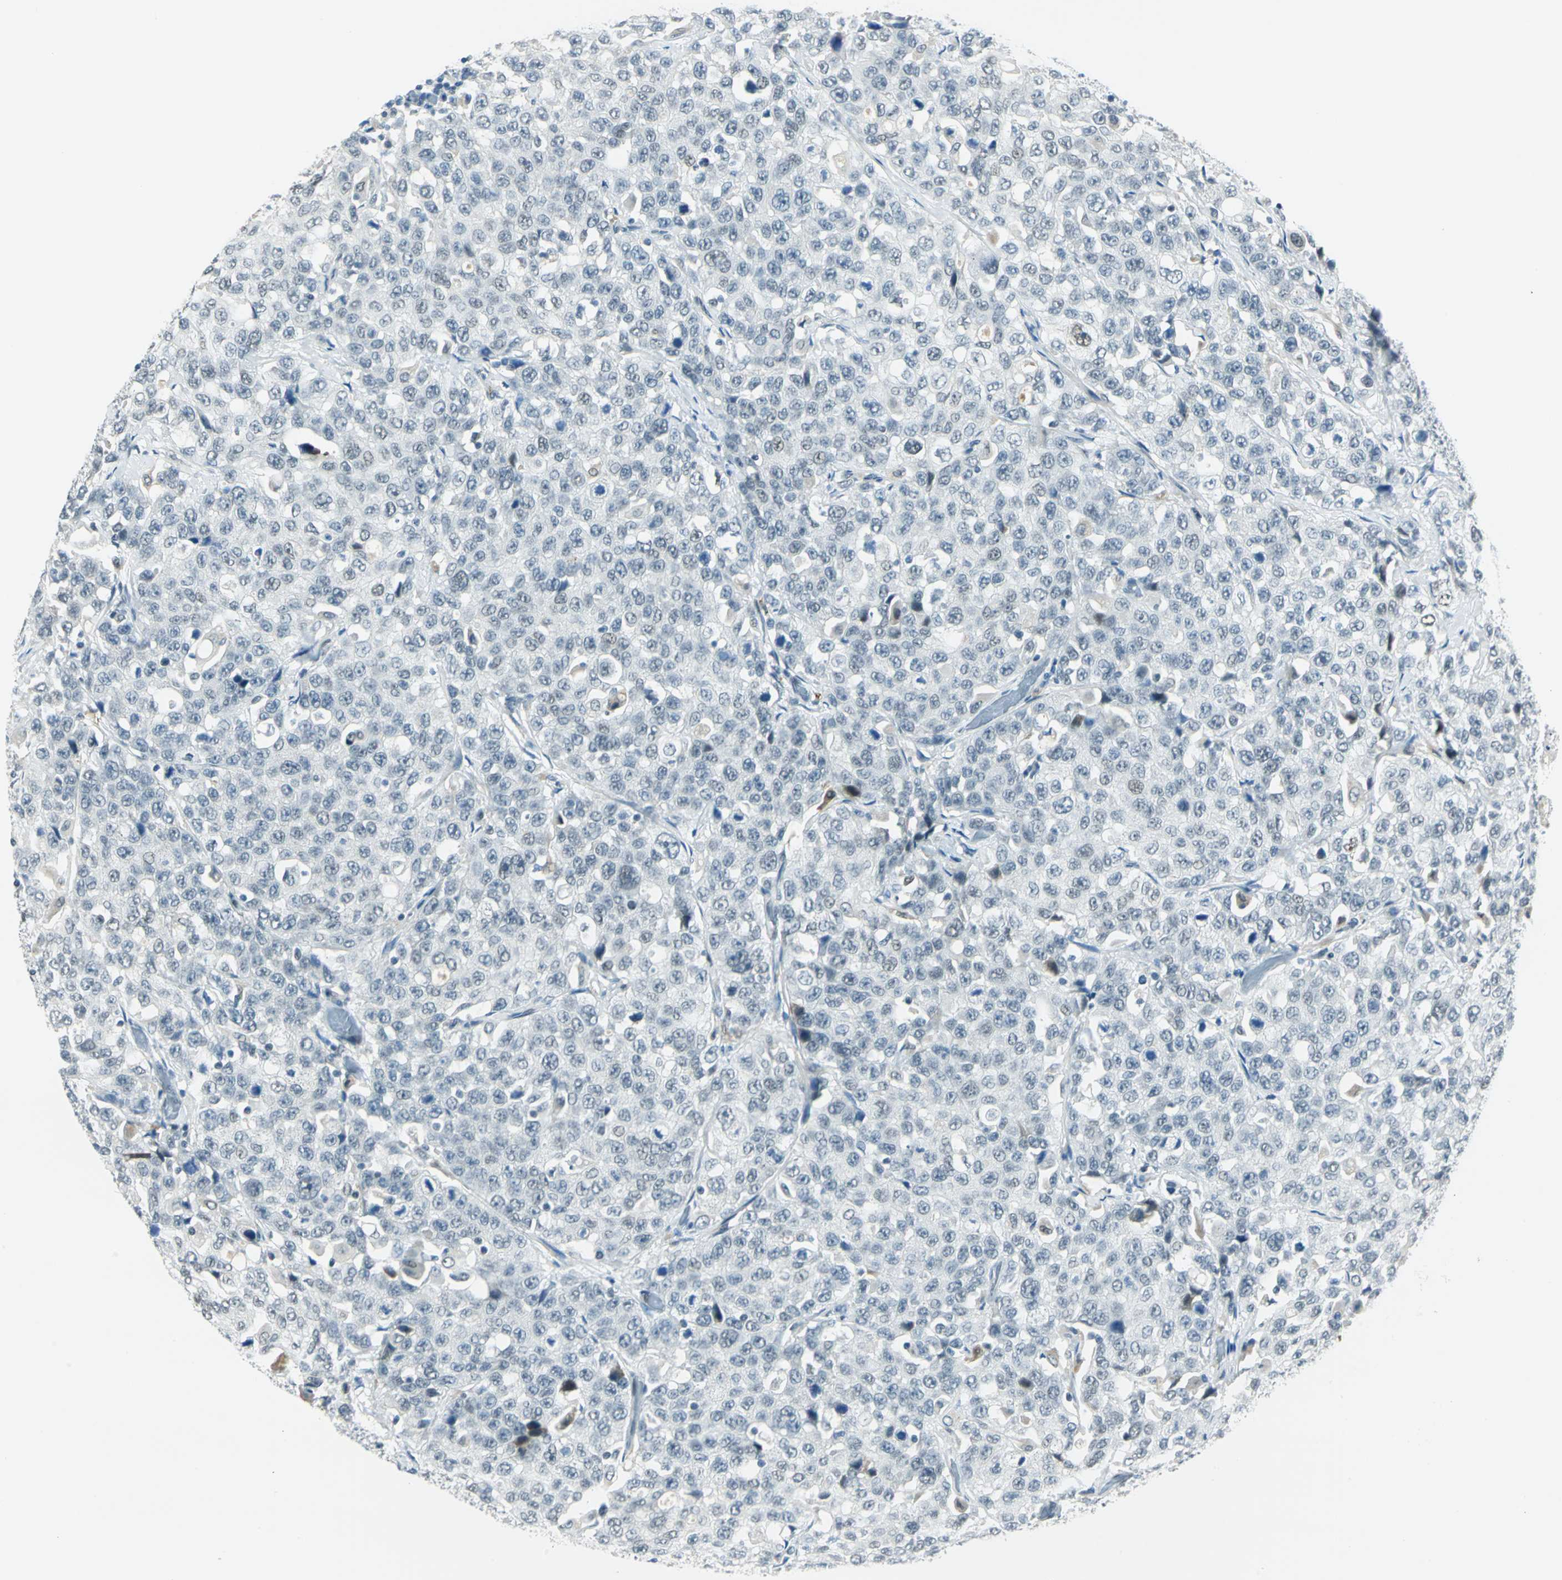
{"staining": {"intensity": "negative", "quantity": "none", "location": "none"}, "tissue": "stomach cancer", "cell_type": "Tumor cells", "image_type": "cancer", "snomed": [{"axis": "morphology", "description": "Normal tissue, NOS"}, {"axis": "morphology", "description": "Adenocarcinoma, NOS"}, {"axis": "topography", "description": "Stomach"}], "caption": "Stomach cancer (adenocarcinoma) was stained to show a protein in brown. There is no significant staining in tumor cells.", "gene": "MTMR10", "patient": {"sex": "male", "age": 48}}